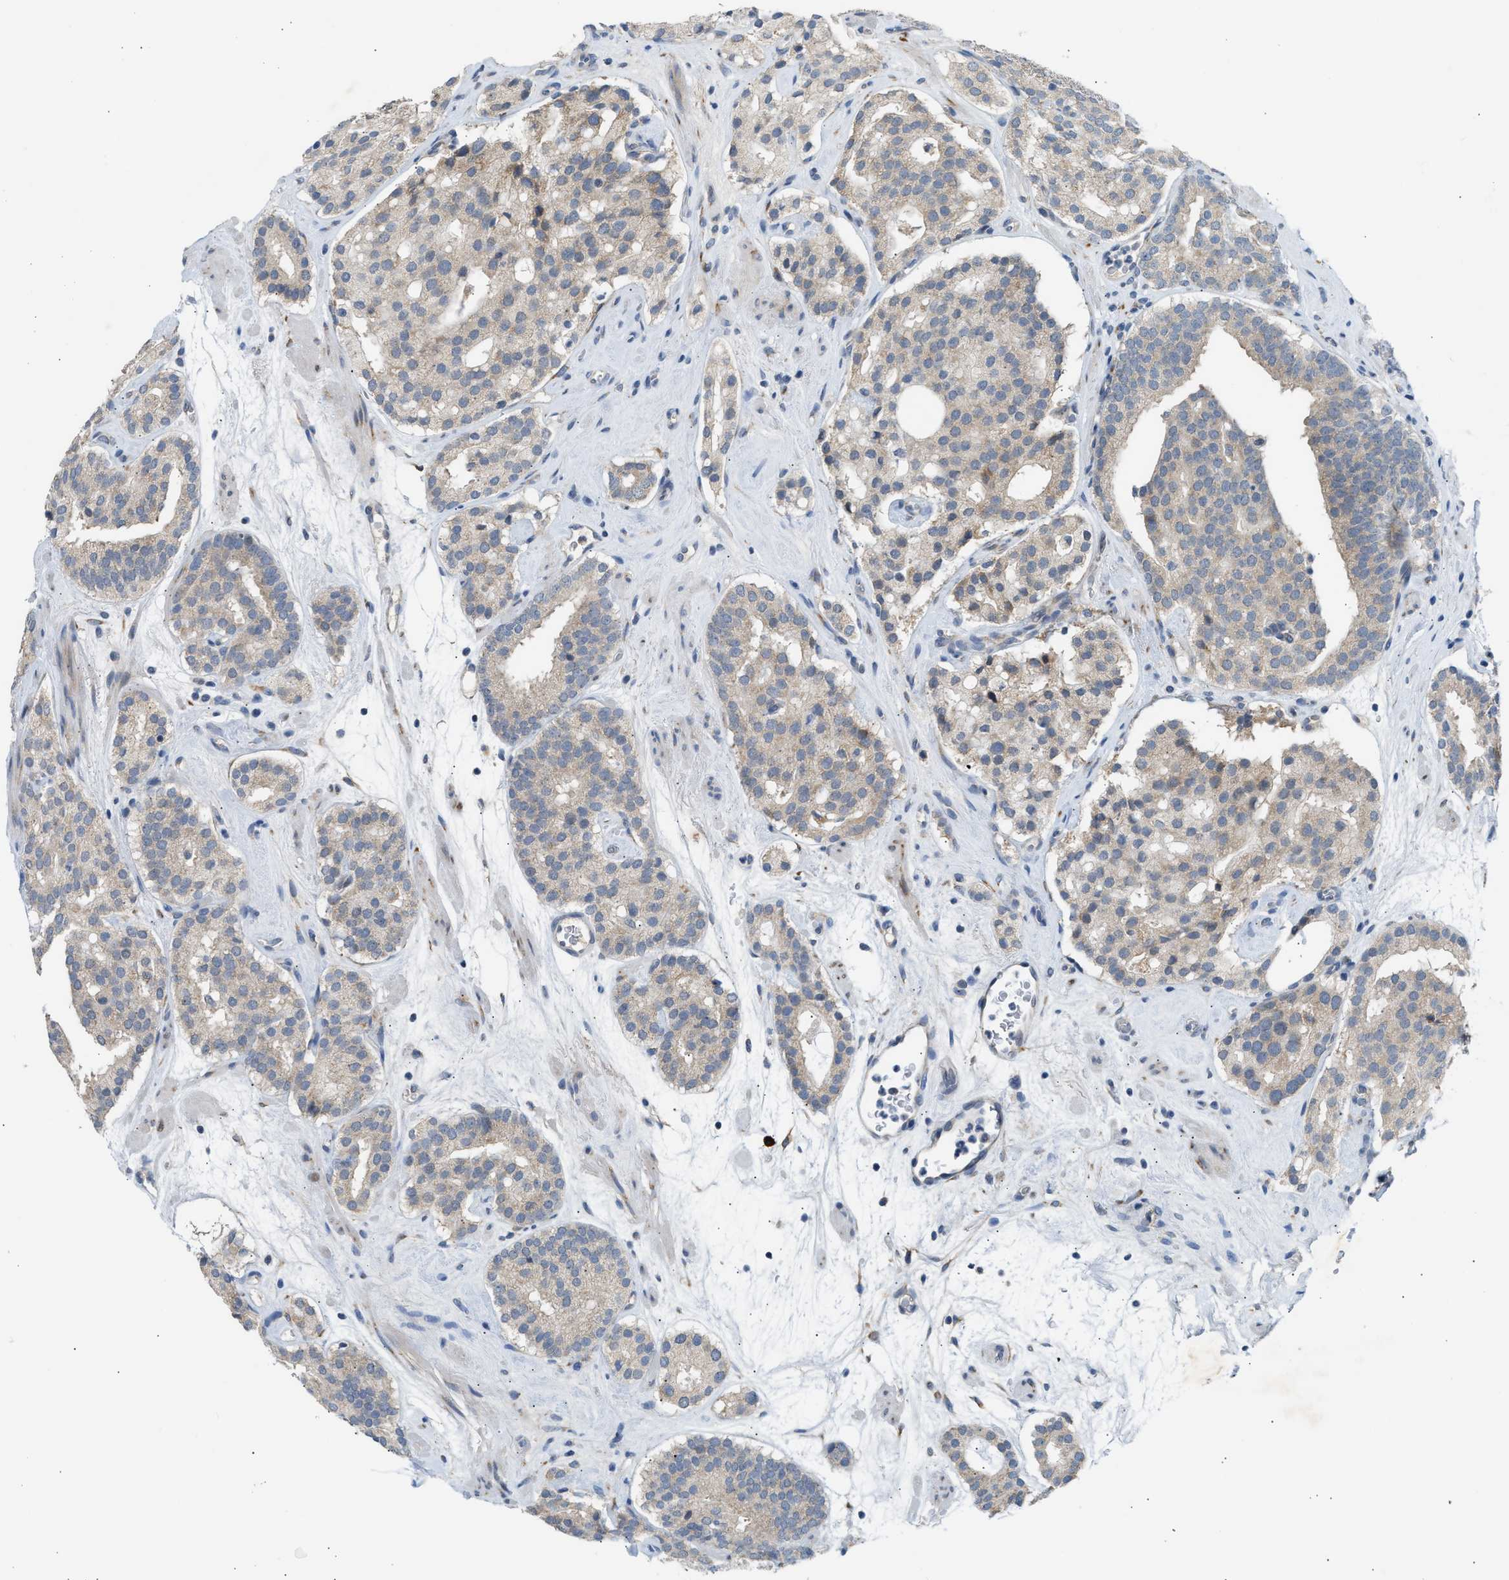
{"staining": {"intensity": "weak", "quantity": ">75%", "location": "cytoplasmic/membranous"}, "tissue": "prostate cancer", "cell_type": "Tumor cells", "image_type": "cancer", "snomed": [{"axis": "morphology", "description": "Adenocarcinoma, Low grade"}, {"axis": "topography", "description": "Prostate"}], "caption": "Protein expression analysis of human adenocarcinoma (low-grade) (prostate) reveals weak cytoplasmic/membranous positivity in approximately >75% of tumor cells. (Stains: DAB (3,3'-diaminobenzidine) in brown, nuclei in blue, Microscopy: brightfield microscopy at high magnification).", "gene": "KCNC2", "patient": {"sex": "male", "age": 69}}